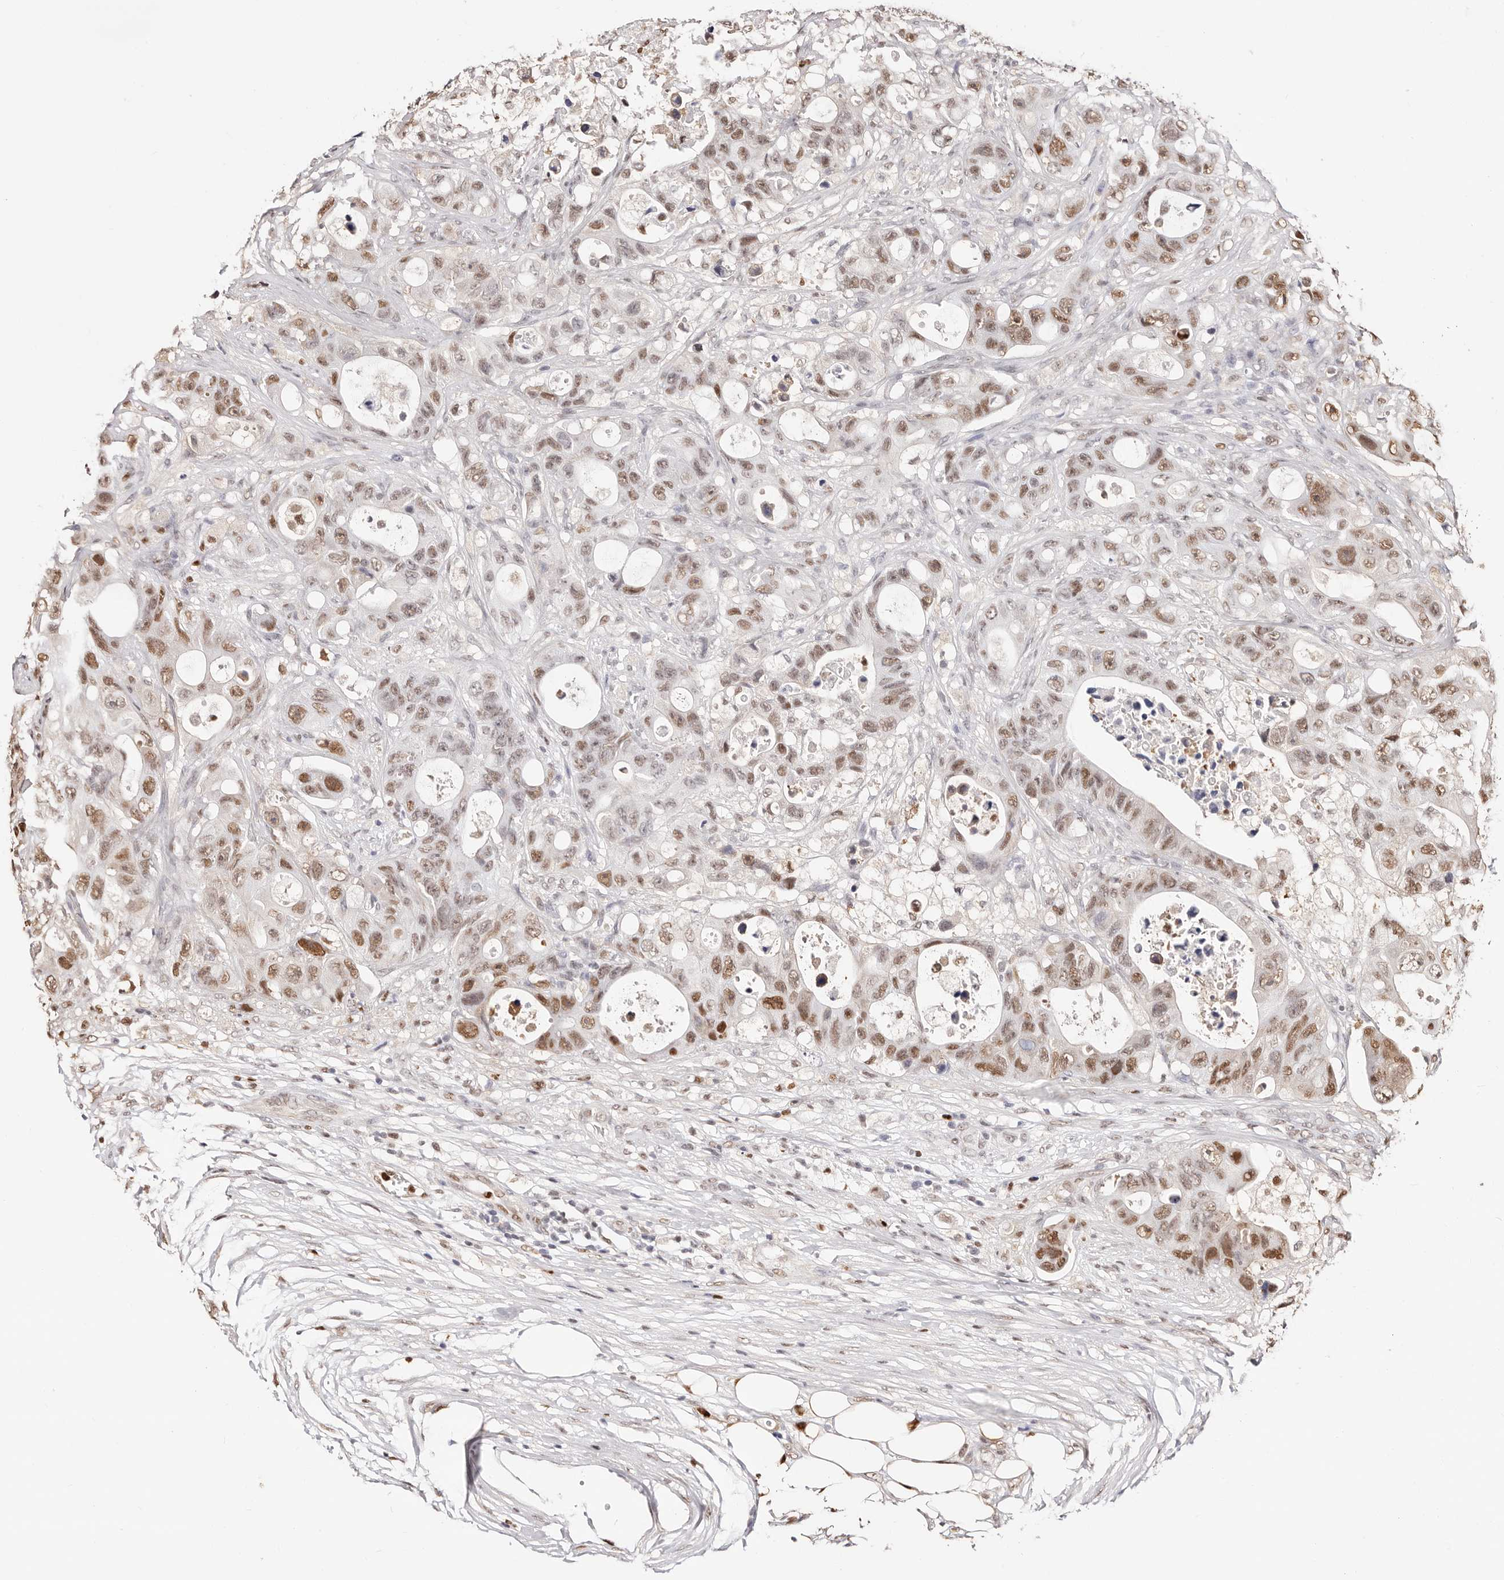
{"staining": {"intensity": "moderate", "quantity": ">75%", "location": "nuclear"}, "tissue": "colorectal cancer", "cell_type": "Tumor cells", "image_type": "cancer", "snomed": [{"axis": "morphology", "description": "Adenocarcinoma, NOS"}, {"axis": "topography", "description": "Colon"}], "caption": "Protein expression analysis of human adenocarcinoma (colorectal) reveals moderate nuclear expression in approximately >75% of tumor cells. (DAB (3,3'-diaminobenzidine) IHC with brightfield microscopy, high magnification).", "gene": "TKT", "patient": {"sex": "female", "age": 46}}